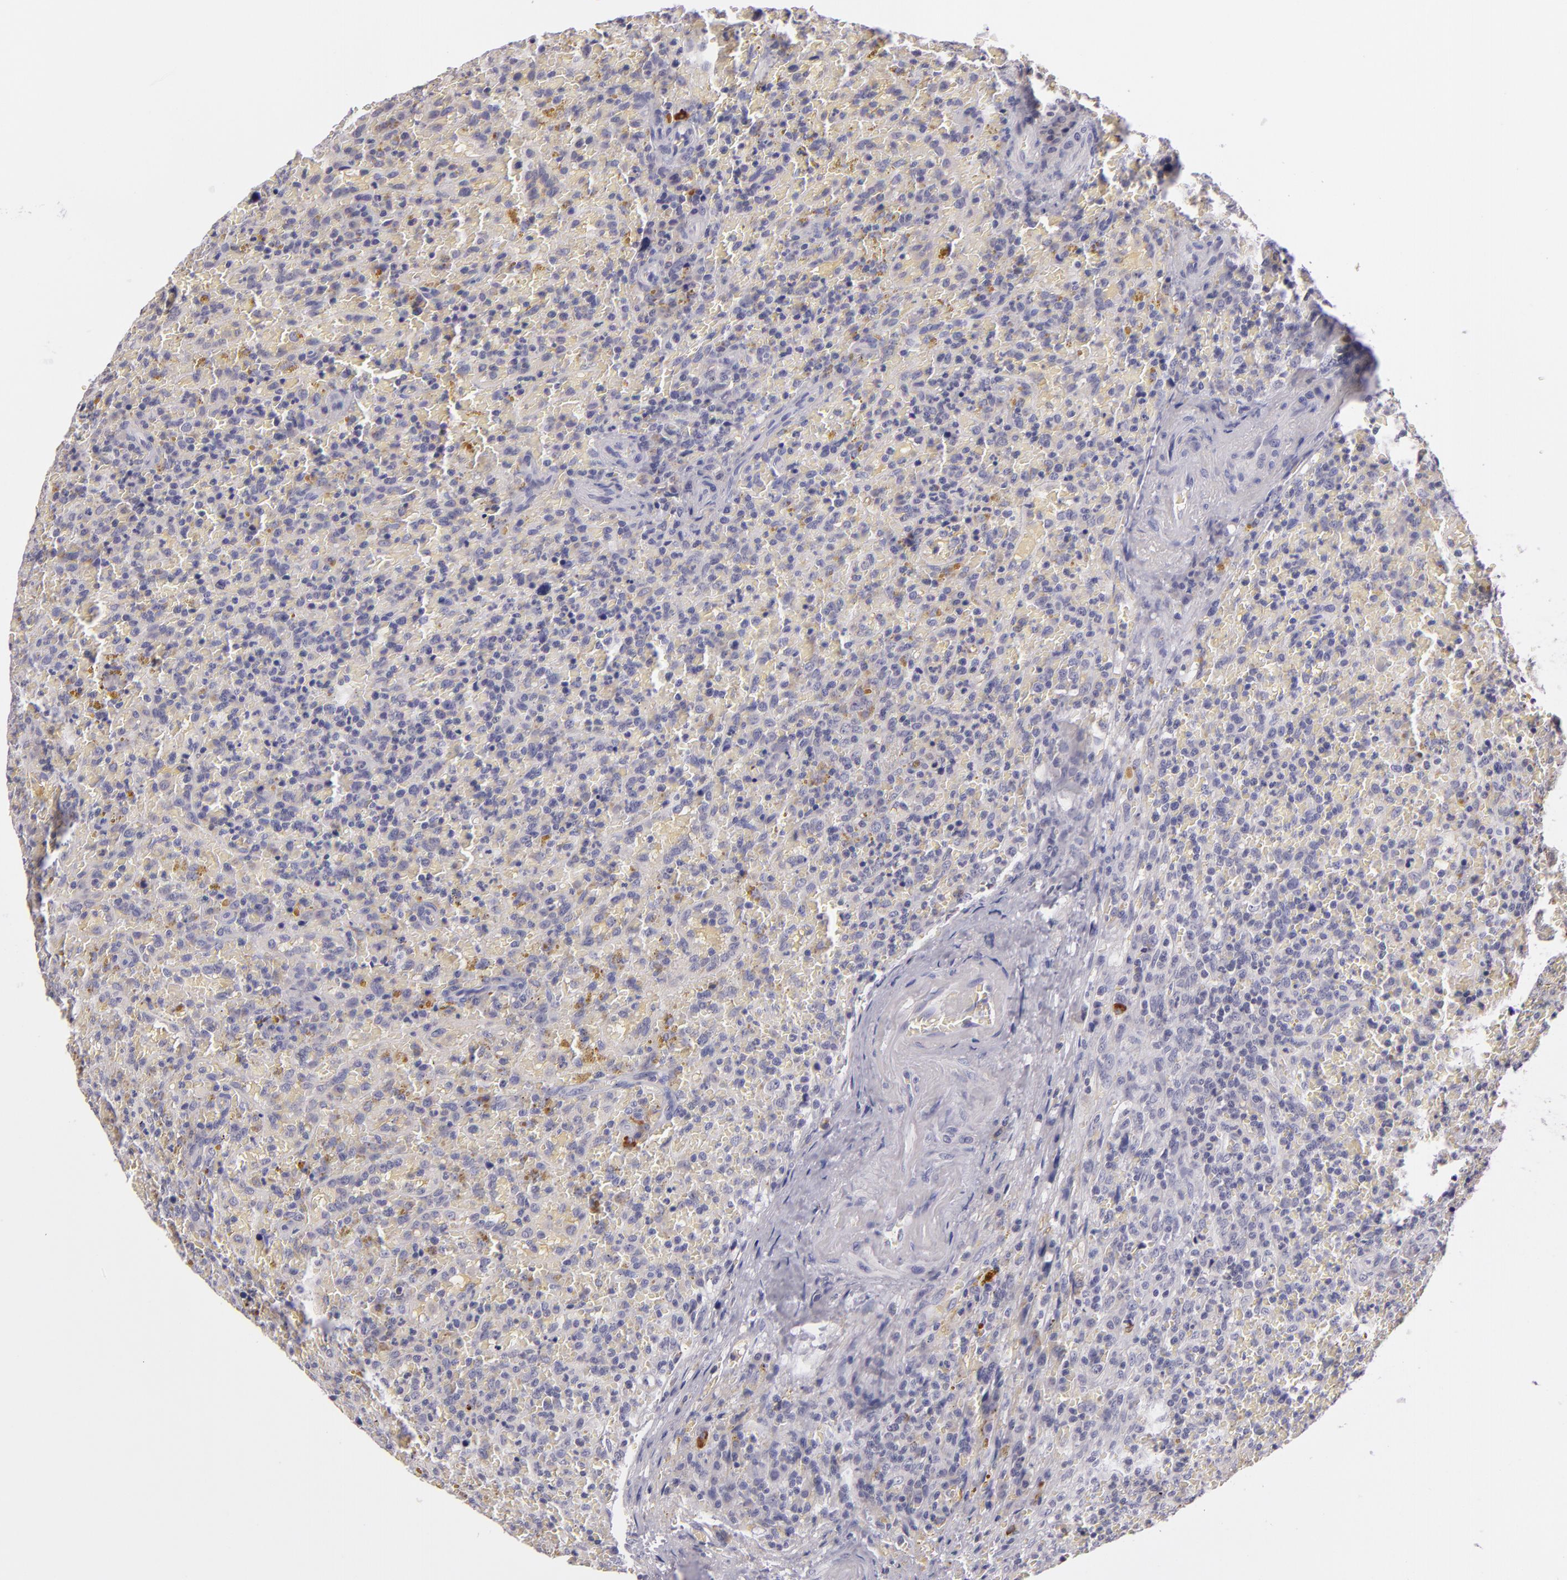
{"staining": {"intensity": "negative", "quantity": "none", "location": "none"}, "tissue": "lymphoma", "cell_type": "Tumor cells", "image_type": "cancer", "snomed": [{"axis": "morphology", "description": "Malignant lymphoma, non-Hodgkin's type, High grade"}, {"axis": "topography", "description": "Spleen"}, {"axis": "topography", "description": "Lymph node"}], "caption": "This is a histopathology image of IHC staining of lymphoma, which shows no positivity in tumor cells. (DAB (3,3'-diaminobenzidine) IHC with hematoxylin counter stain).", "gene": "DAG1", "patient": {"sex": "female", "age": 70}}